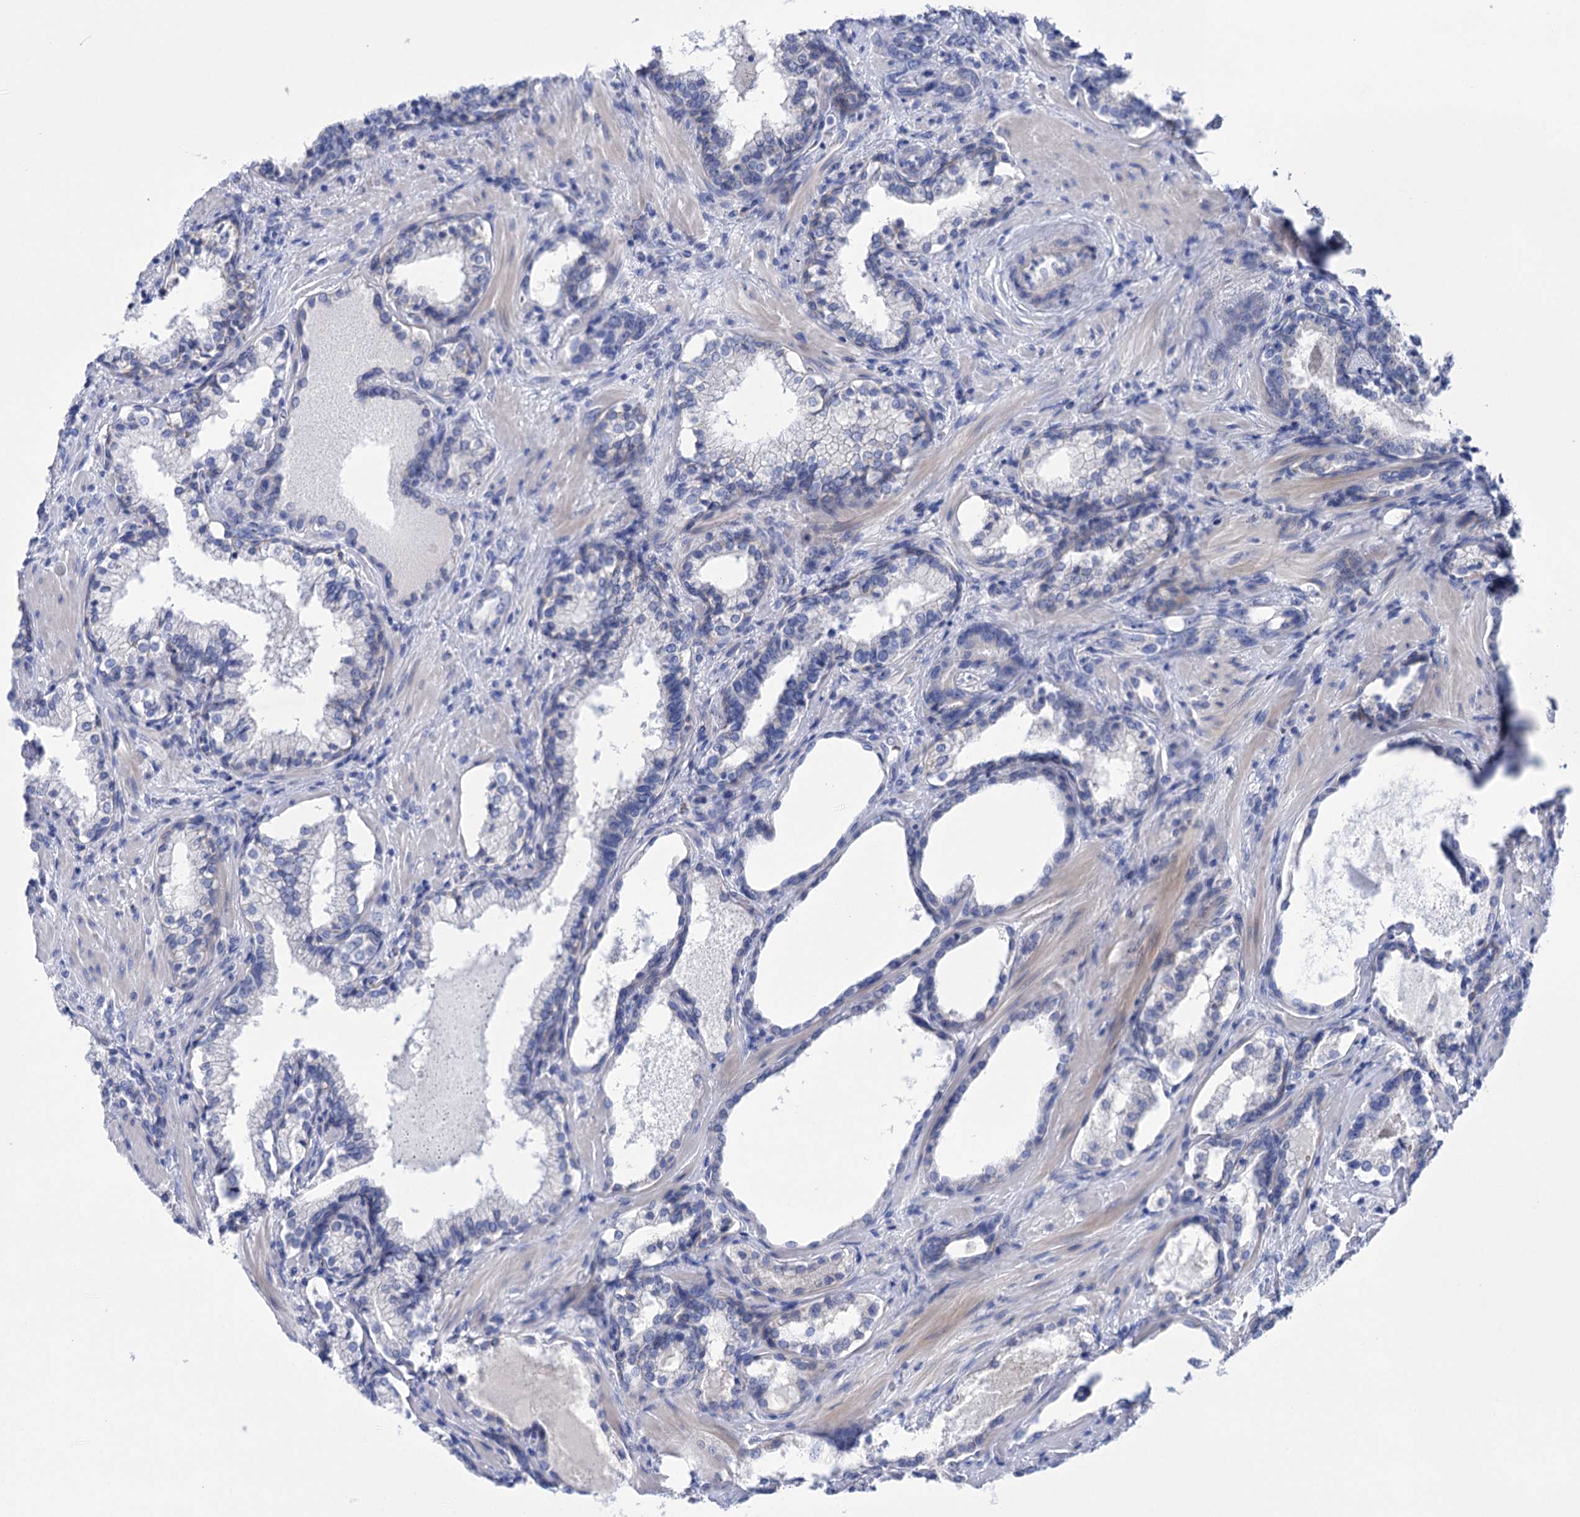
{"staining": {"intensity": "negative", "quantity": "none", "location": "none"}, "tissue": "prostate cancer", "cell_type": "Tumor cells", "image_type": "cancer", "snomed": [{"axis": "morphology", "description": "Adenocarcinoma, High grade"}, {"axis": "topography", "description": "Prostate"}], "caption": "This is an IHC image of prostate high-grade adenocarcinoma. There is no expression in tumor cells.", "gene": "YARS2", "patient": {"sex": "male", "age": 58}}